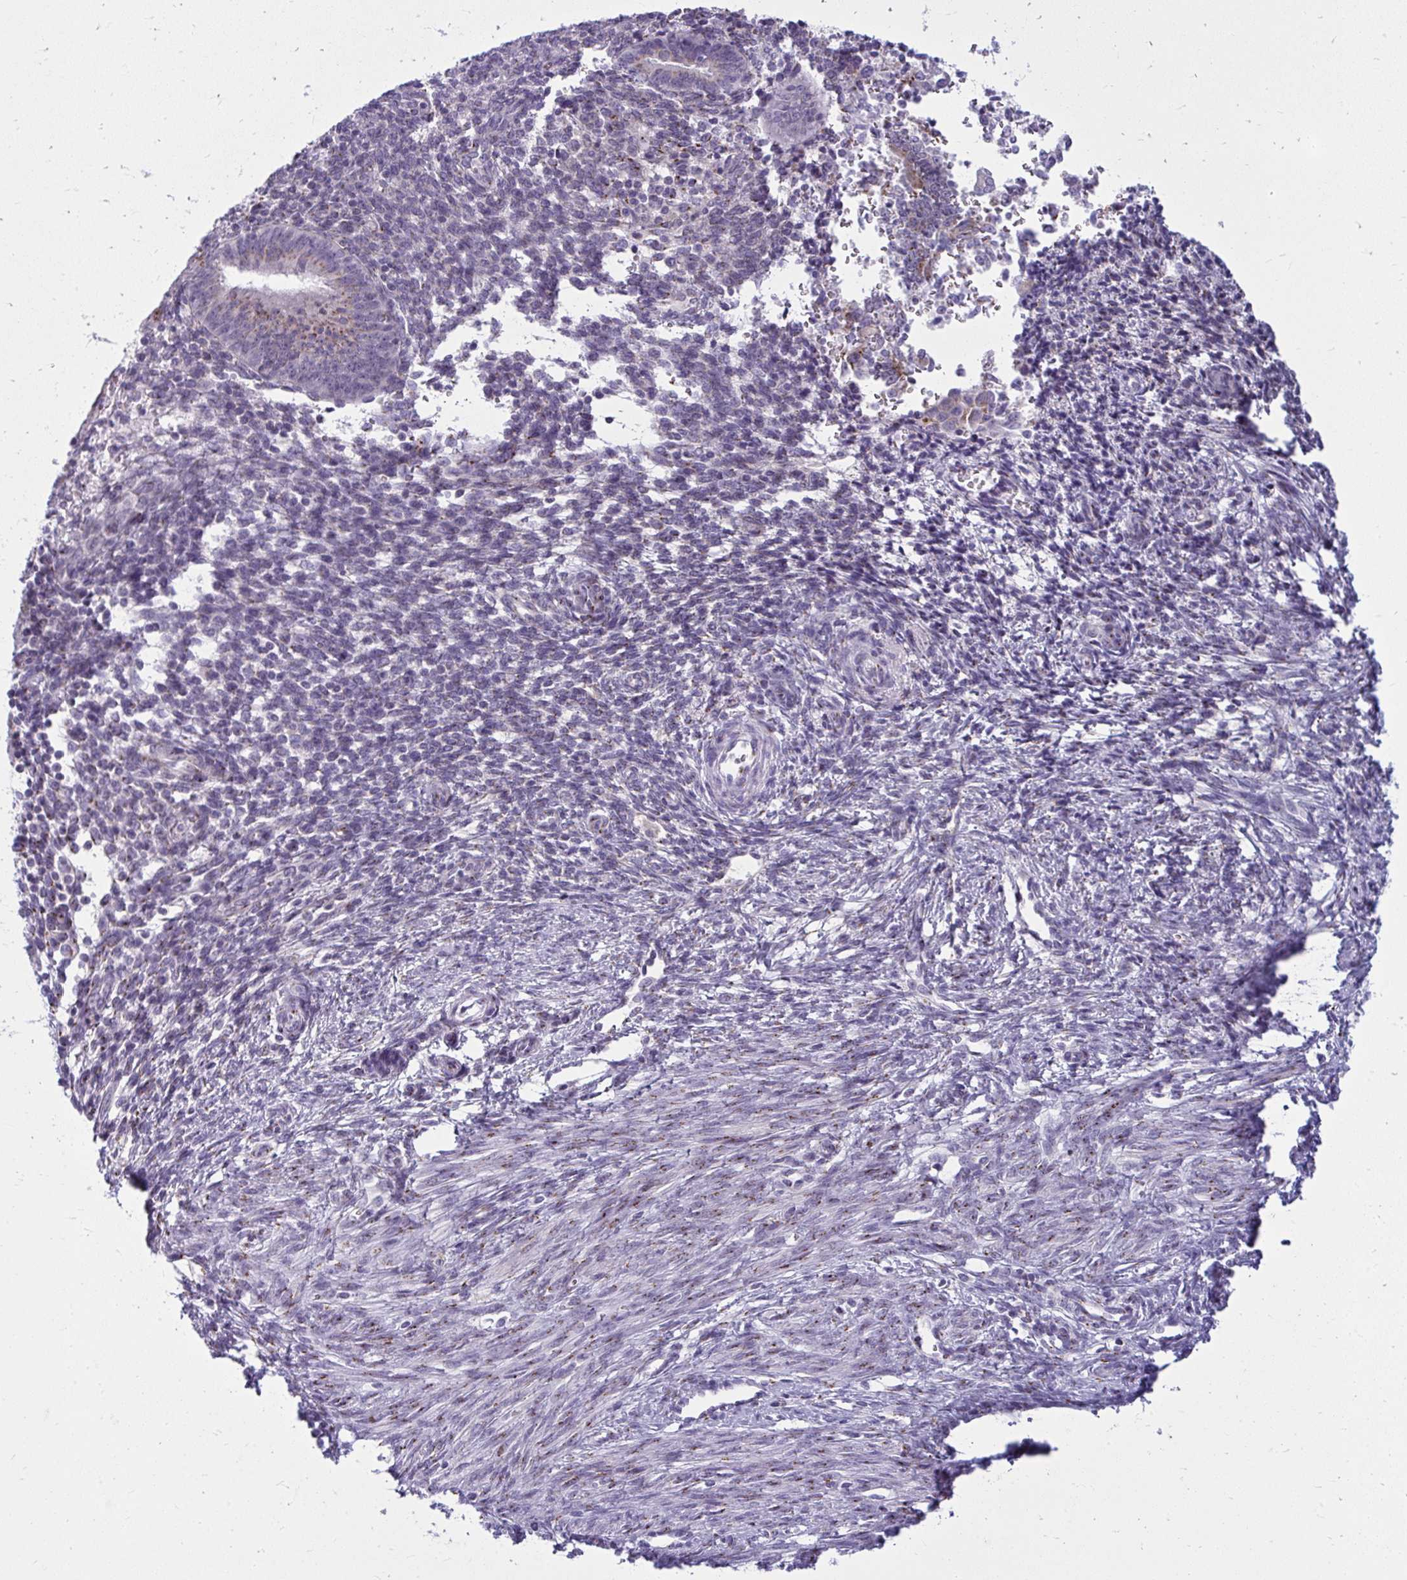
{"staining": {"intensity": "weak", "quantity": ">75%", "location": "cytoplasmic/membranous"}, "tissue": "endometrial cancer", "cell_type": "Tumor cells", "image_type": "cancer", "snomed": [{"axis": "morphology", "description": "Adenocarcinoma, NOS"}, {"axis": "topography", "description": "Endometrium"}], "caption": "Tumor cells show low levels of weak cytoplasmic/membranous expression in approximately >75% of cells in endometrial adenocarcinoma.", "gene": "DTX4", "patient": {"sex": "female", "age": 50}}